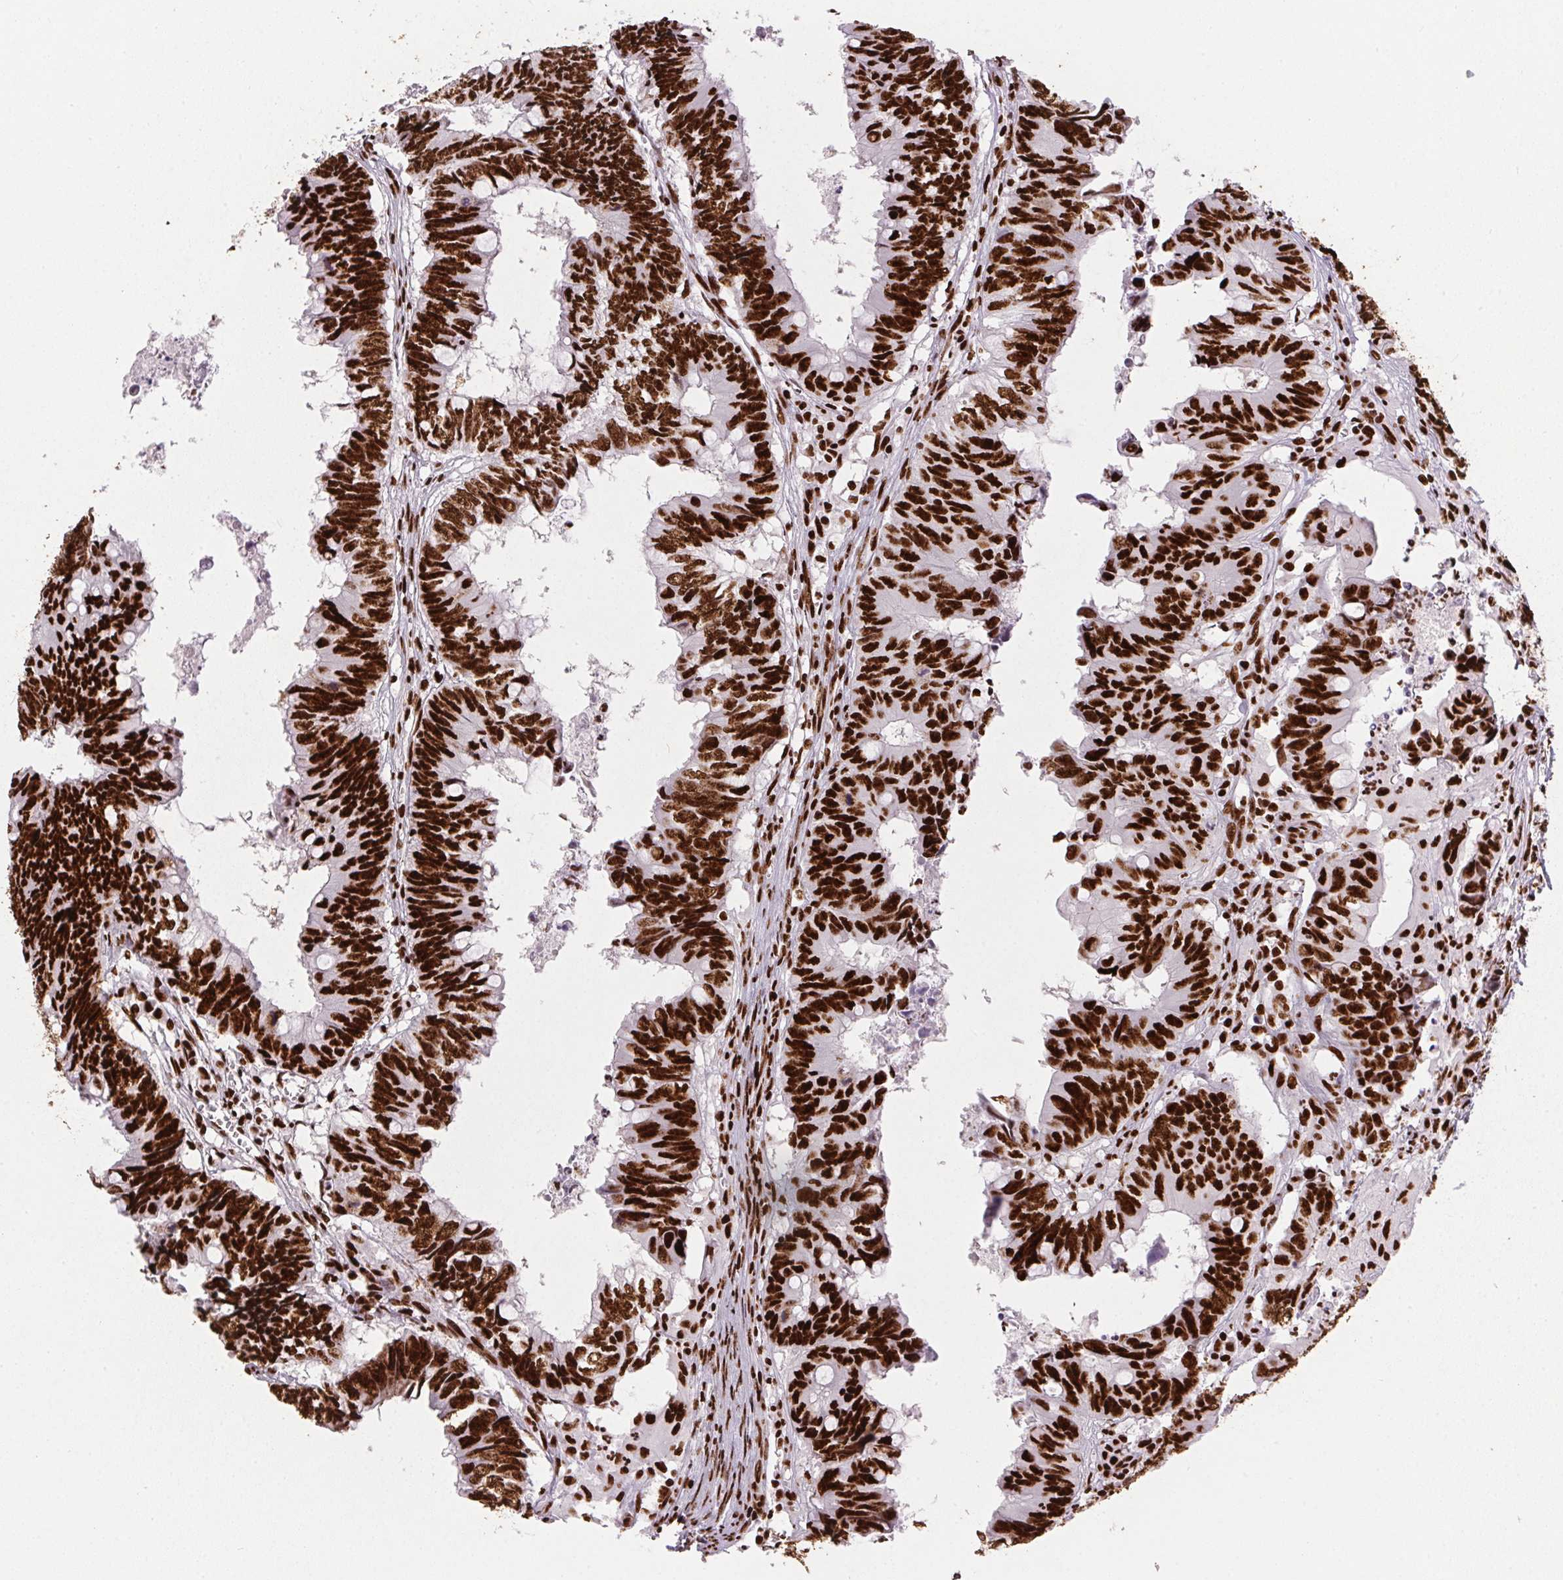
{"staining": {"intensity": "strong", "quantity": ">75%", "location": "nuclear"}, "tissue": "colorectal cancer", "cell_type": "Tumor cells", "image_type": "cancer", "snomed": [{"axis": "morphology", "description": "Adenocarcinoma, NOS"}, {"axis": "topography", "description": "Colon"}], "caption": "Immunohistochemistry (IHC) of colorectal cancer (adenocarcinoma) displays high levels of strong nuclear positivity in about >75% of tumor cells.", "gene": "PAGE3", "patient": {"sex": "female", "age": 82}}